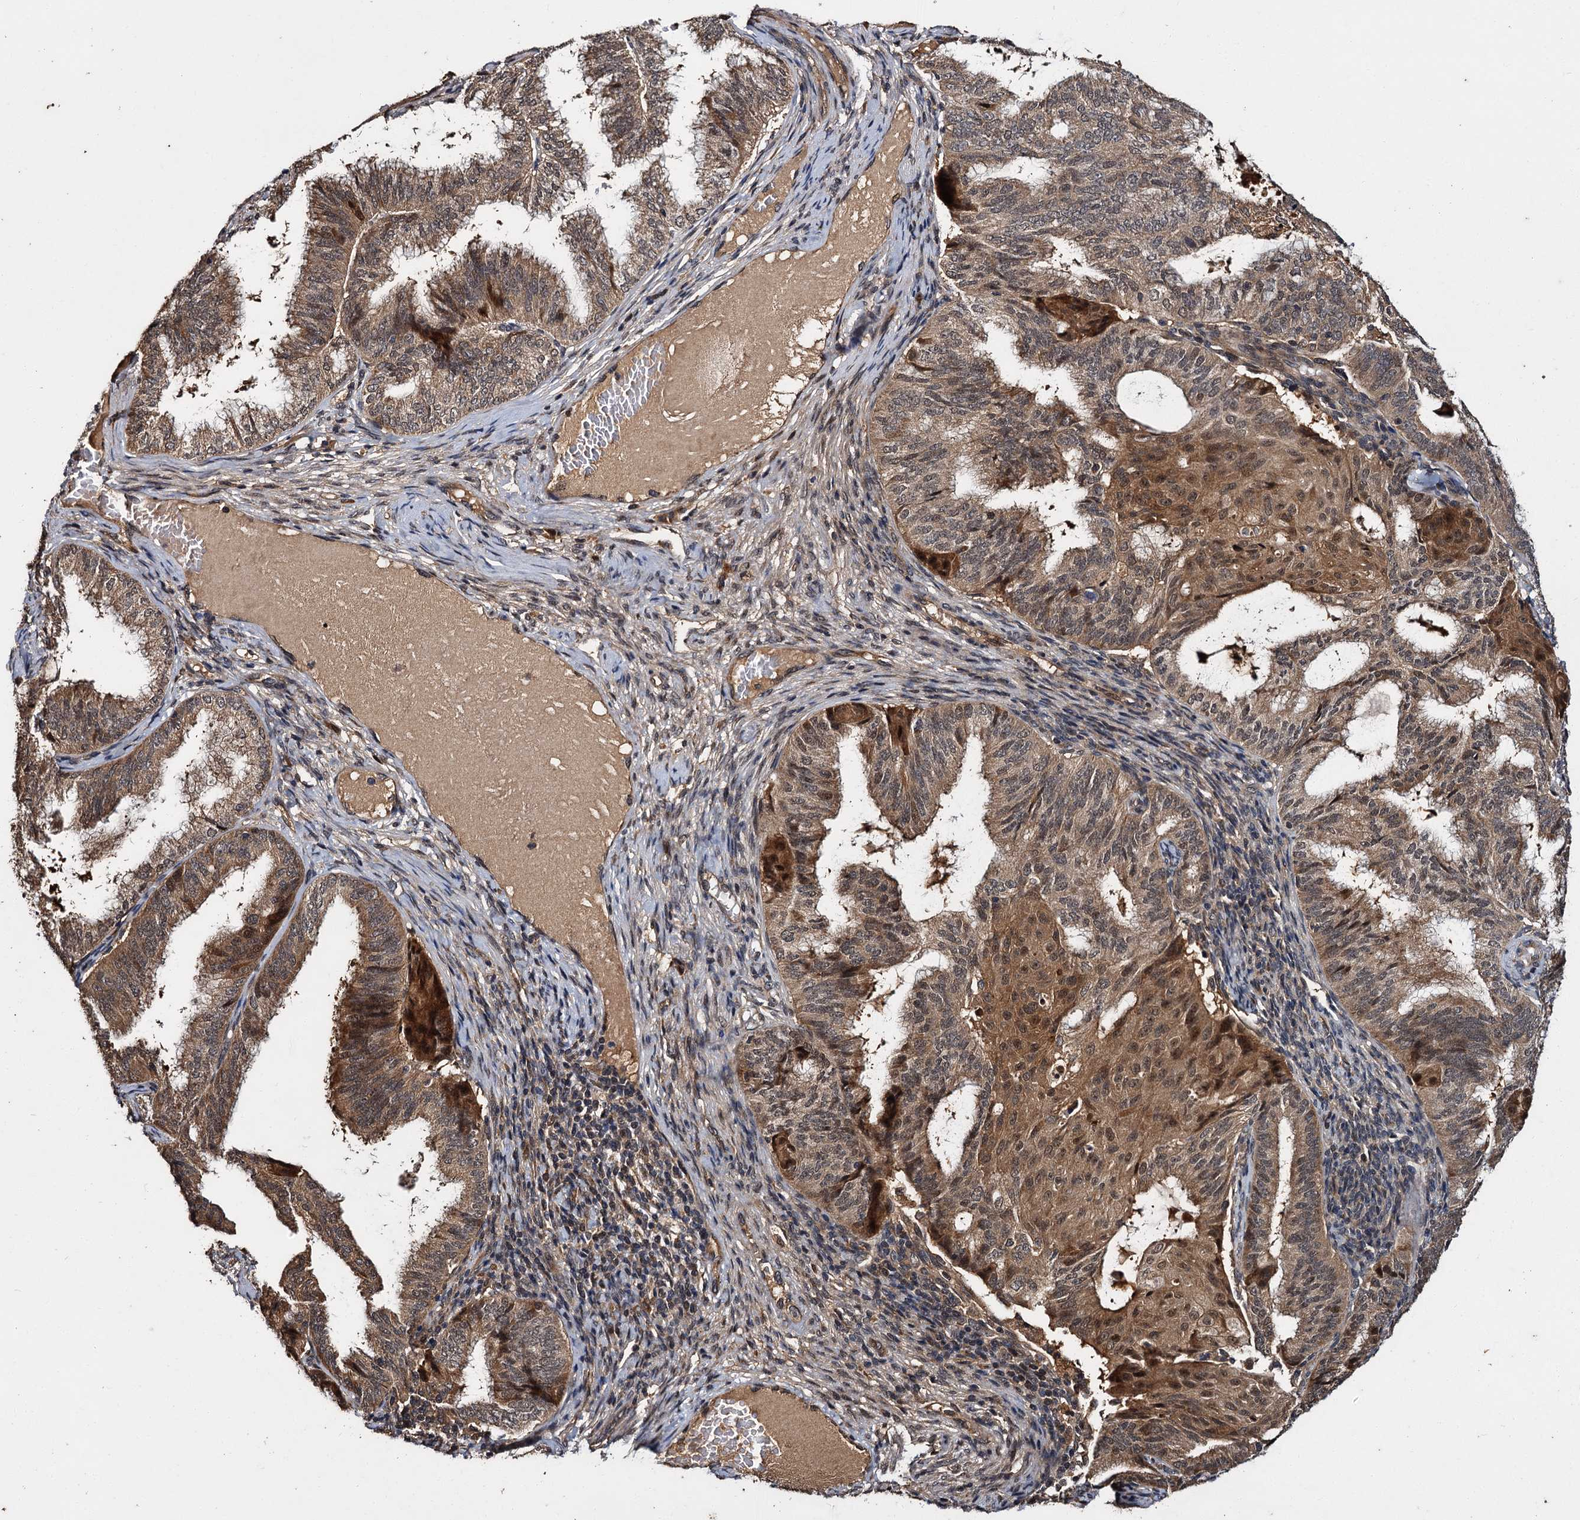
{"staining": {"intensity": "moderate", "quantity": ">75%", "location": "cytoplasmic/membranous,nuclear"}, "tissue": "endometrial cancer", "cell_type": "Tumor cells", "image_type": "cancer", "snomed": [{"axis": "morphology", "description": "Adenocarcinoma, NOS"}, {"axis": "topography", "description": "Endometrium"}], "caption": "Adenocarcinoma (endometrial) stained with a protein marker demonstrates moderate staining in tumor cells.", "gene": "SLC46A3", "patient": {"sex": "female", "age": 49}}